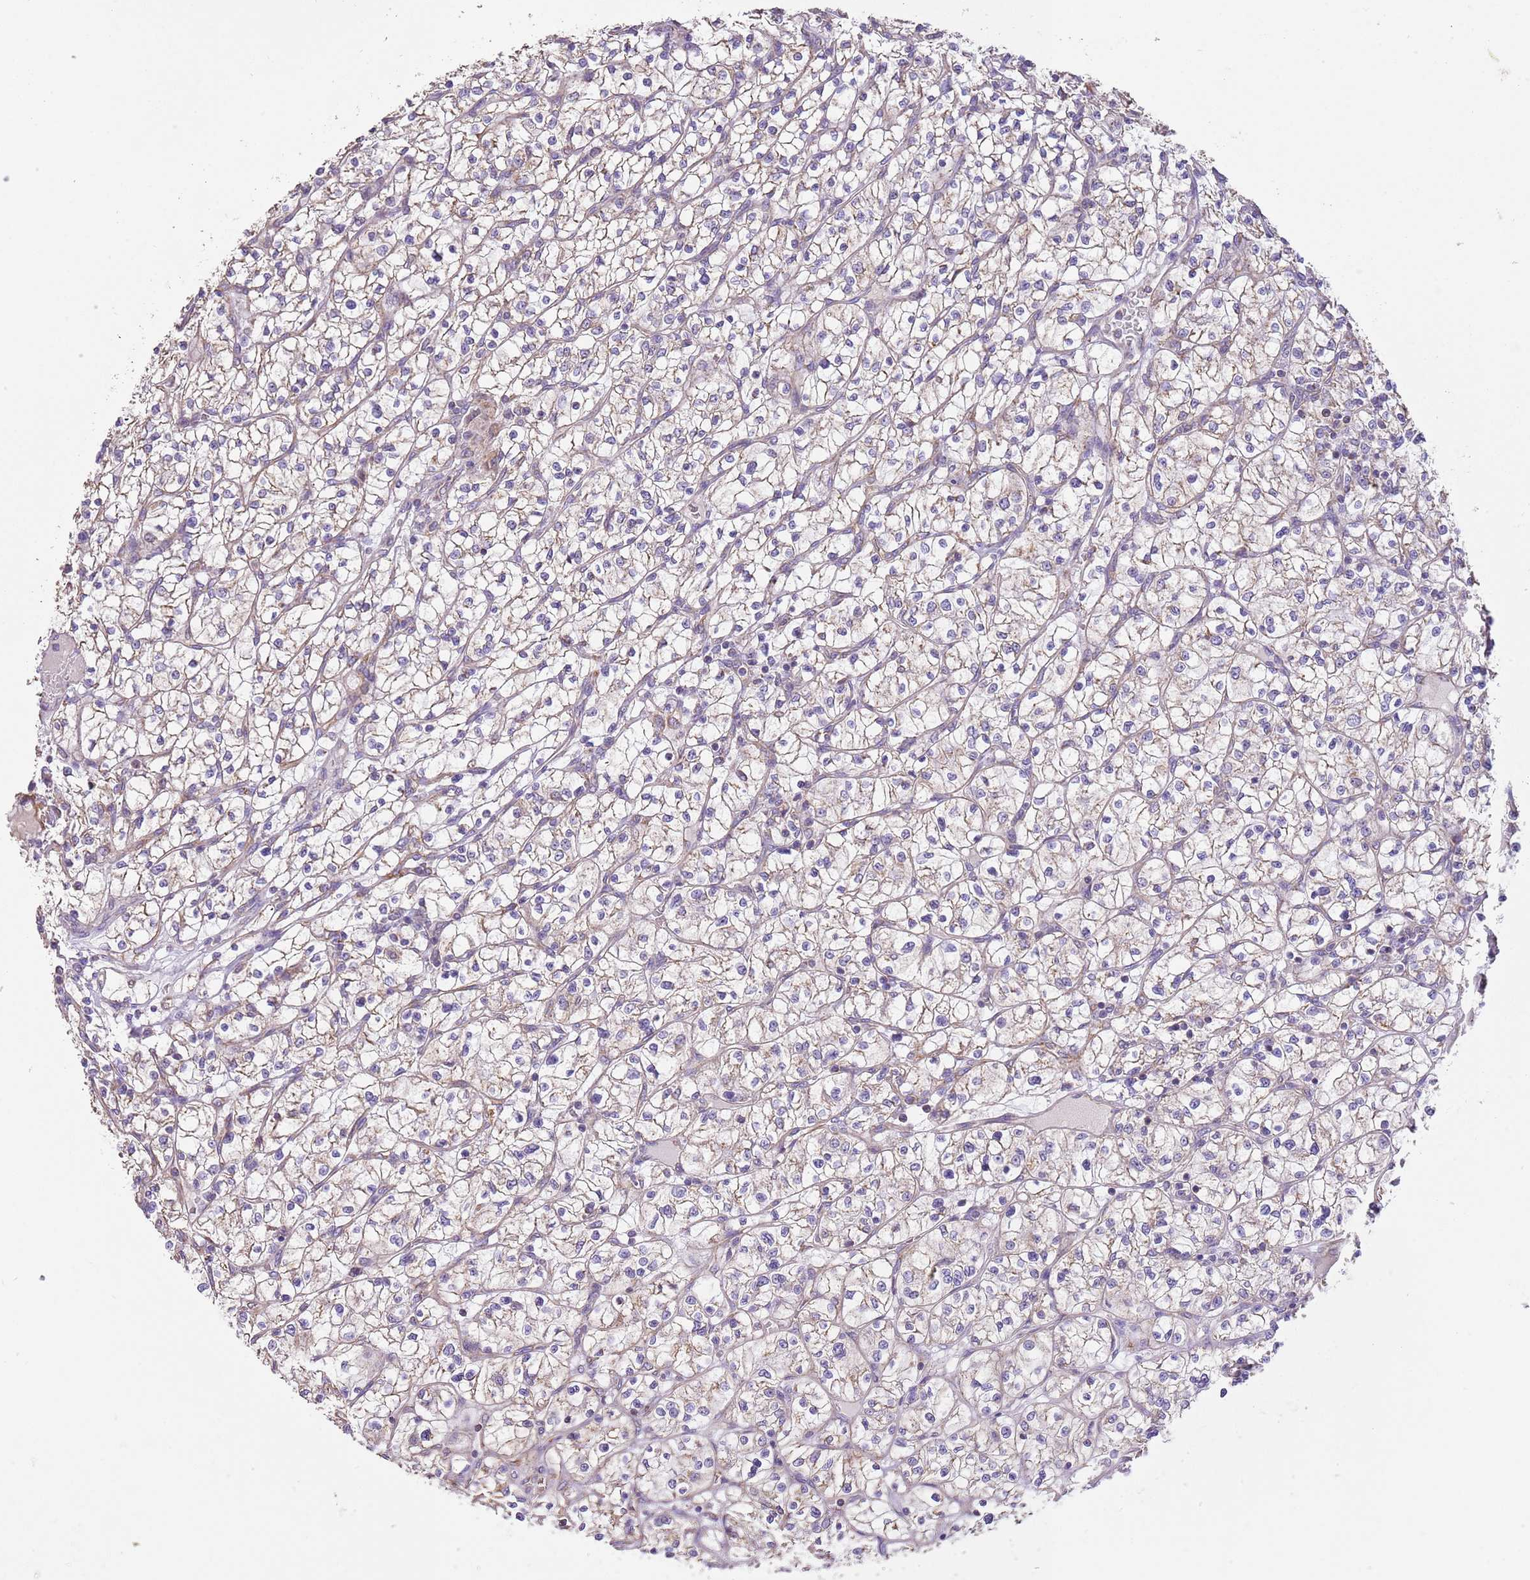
{"staining": {"intensity": "weak", "quantity": "<25%", "location": "cytoplasmic/membranous"}, "tissue": "renal cancer", "cell_type": "Tumor cells", "image_type": "cancer", "snomed": [{"axis": "morphology", "description": "Adenocarcinoma, NOS"}, {"axis": "topography", "description": "Kidney"}], "caption": "DAB (3,3'-diaminobenzidine) immunohistochemical staining of human adenocarcinoma (renal) displays no significant staining in tumor cells.", "gene": "DOCK9", "patient": {"sex": "female", "age": 64}}